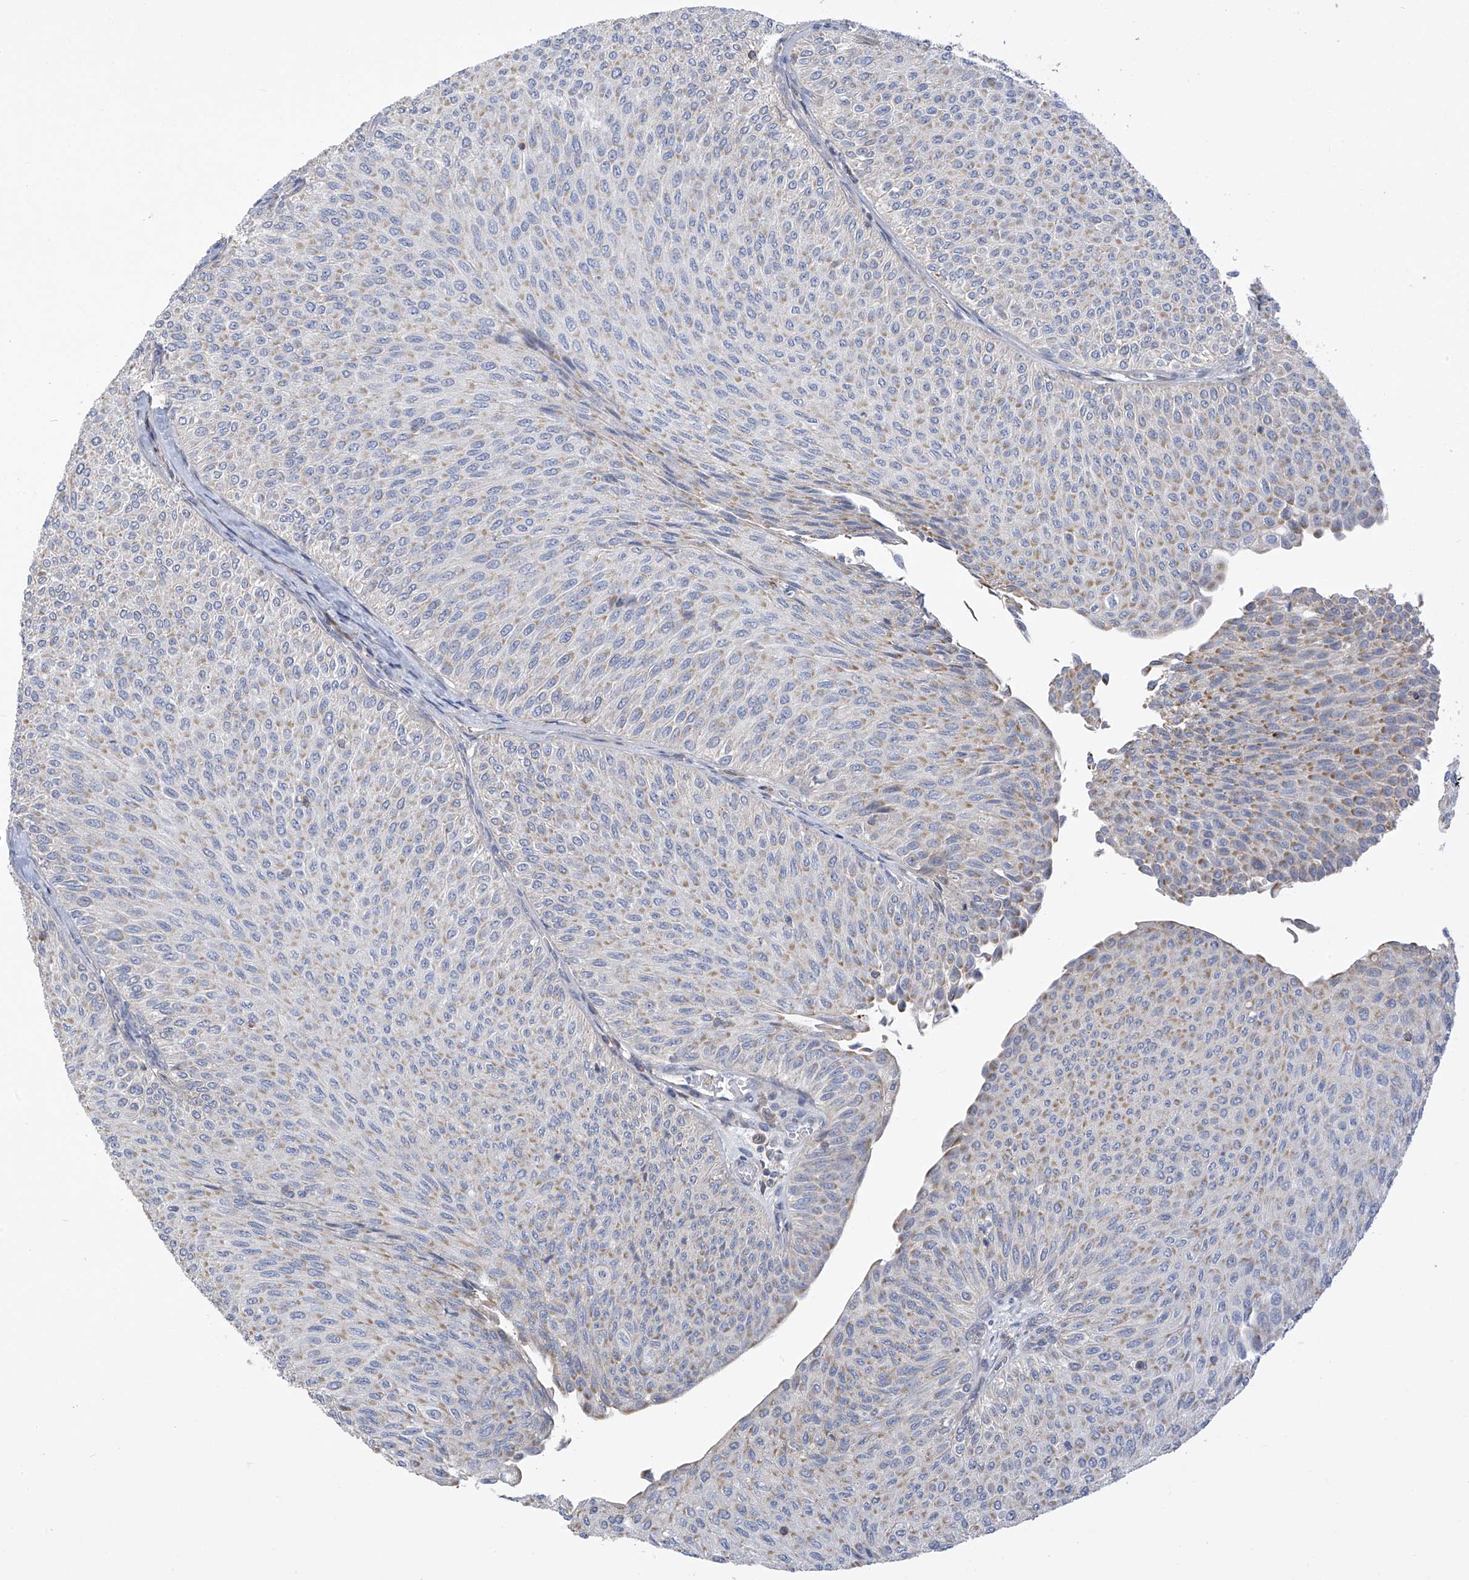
{"staining": {"intensity": "weak", "quantity": "<25%", "location": "cytoplasmic/membranous"}, "tissue": "urothelial cancer", "cell_type": "Tumor cells", "image_type": "cancer", "snomed": [{"axis": "morphology", "description": "Urothelial carcinoma, Low grade"}, {"axis": "topography", "description": "Urinary bladder"}], "caption": "Tumor cells are negative for brown protein staining in low-grade urothelial carcinoma. (DAB immunohistochemistry (IHC) with hematoxylin counter stain).", "gene": "SLCO4A1", "patient": {"sex": "male", "age": 78}}